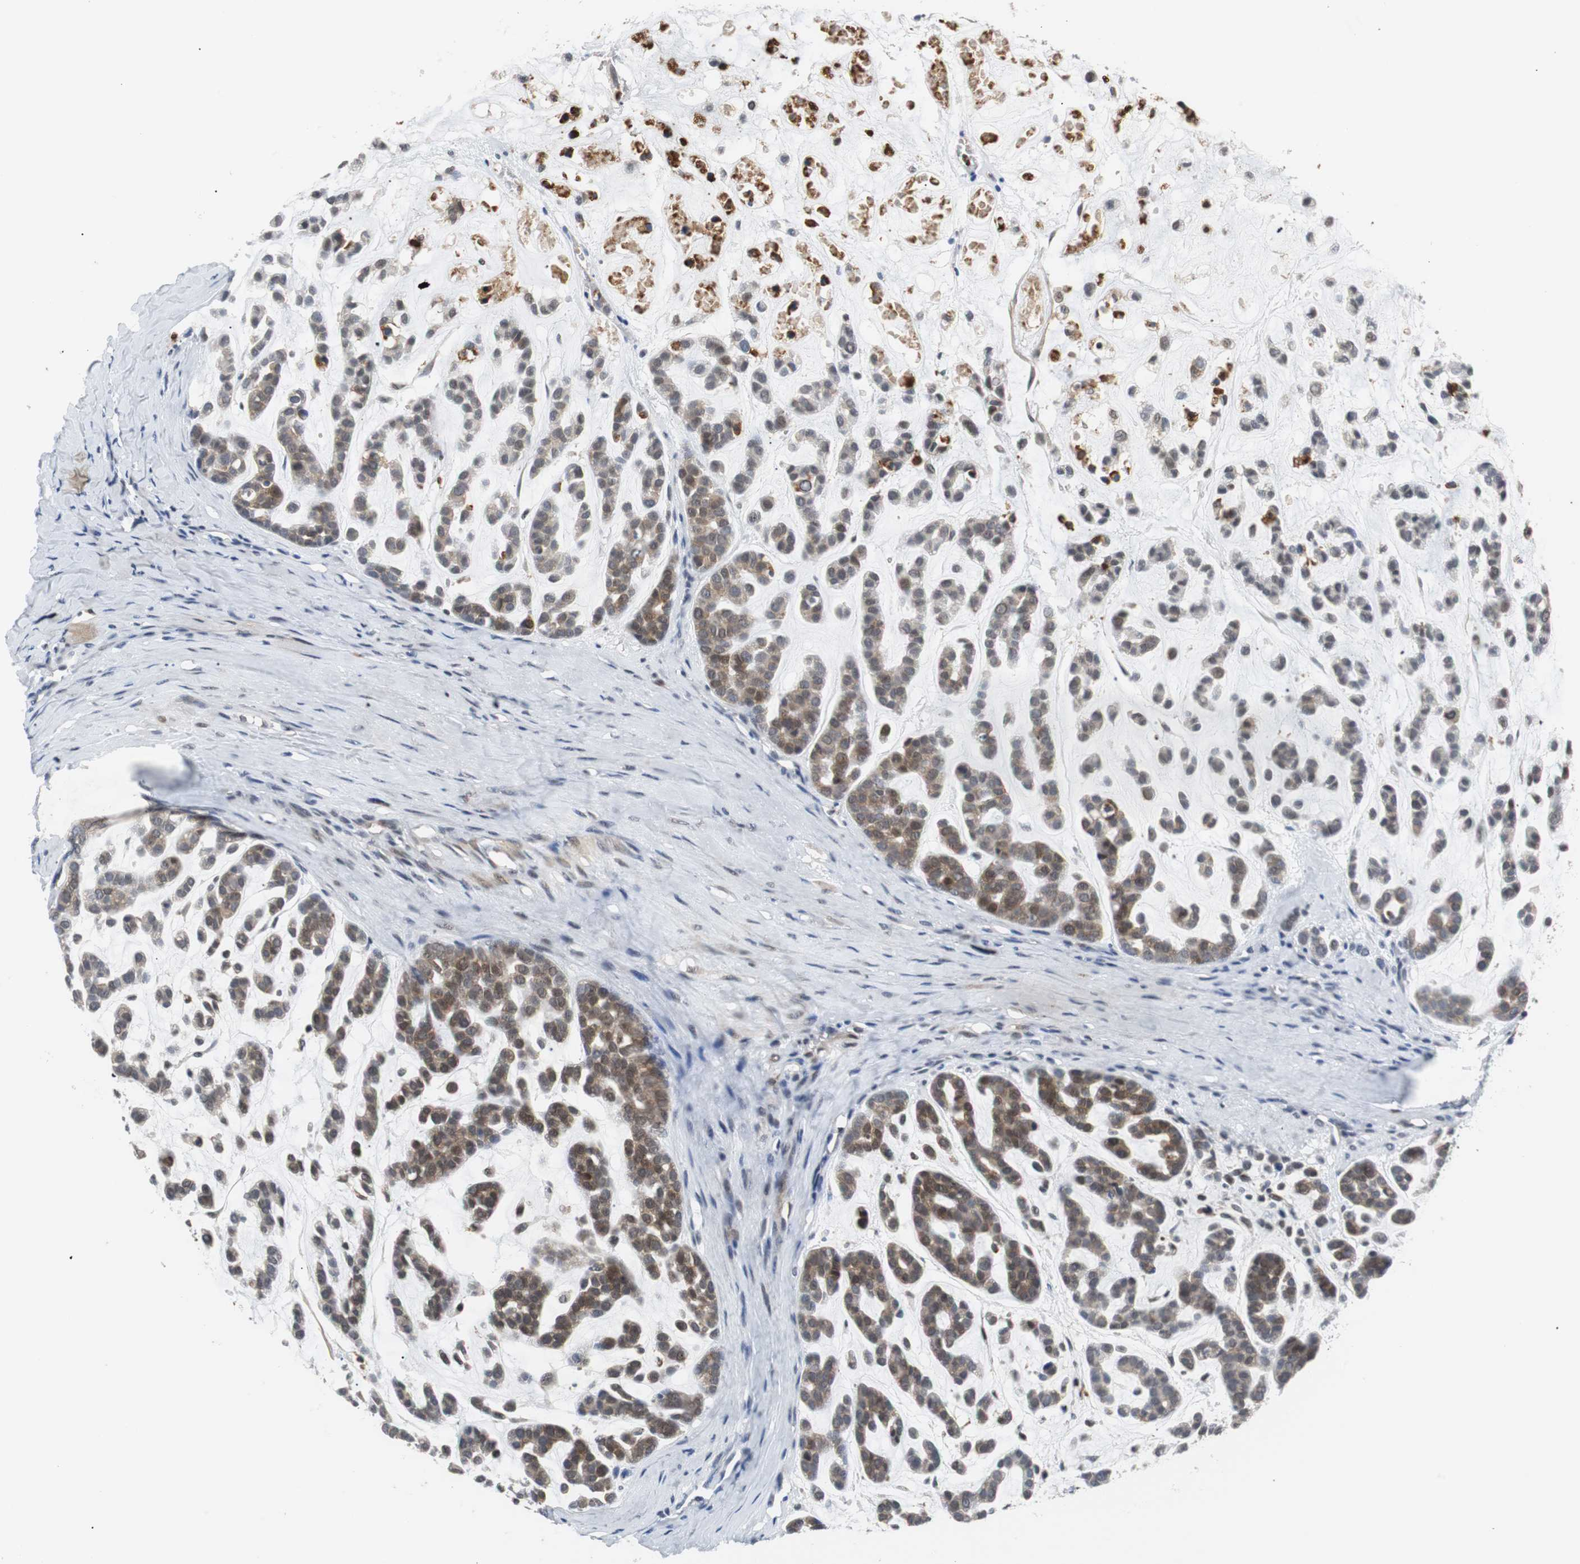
{"staining": {"intensity": "moderate", "quantity": "25%-75%", "location": "cytoplasmic/membranous,nuclear"}, "tissue": "head and neck cancer", "cell_type": "Tumor cells", "image_type": "cancer", "snomed": [{"axis": "morphology", "description": "Adenocarcinoma, NOS"}, {"axis": "morphology", "description": "Adenoma, NOS"}, {"axis": "topography", "description": "Head-Neck"}], "caption": "Protein staining displays moderate cytoplasmic/membranous and nuclear positivity in about 25%-75% of tumor cells in adenoma (head and neck). The protein of interest is shown in brown color, while the nuclei are stained blue.", "gene": "SIRT1", "patient": {"sex": "female", "age": 55}}